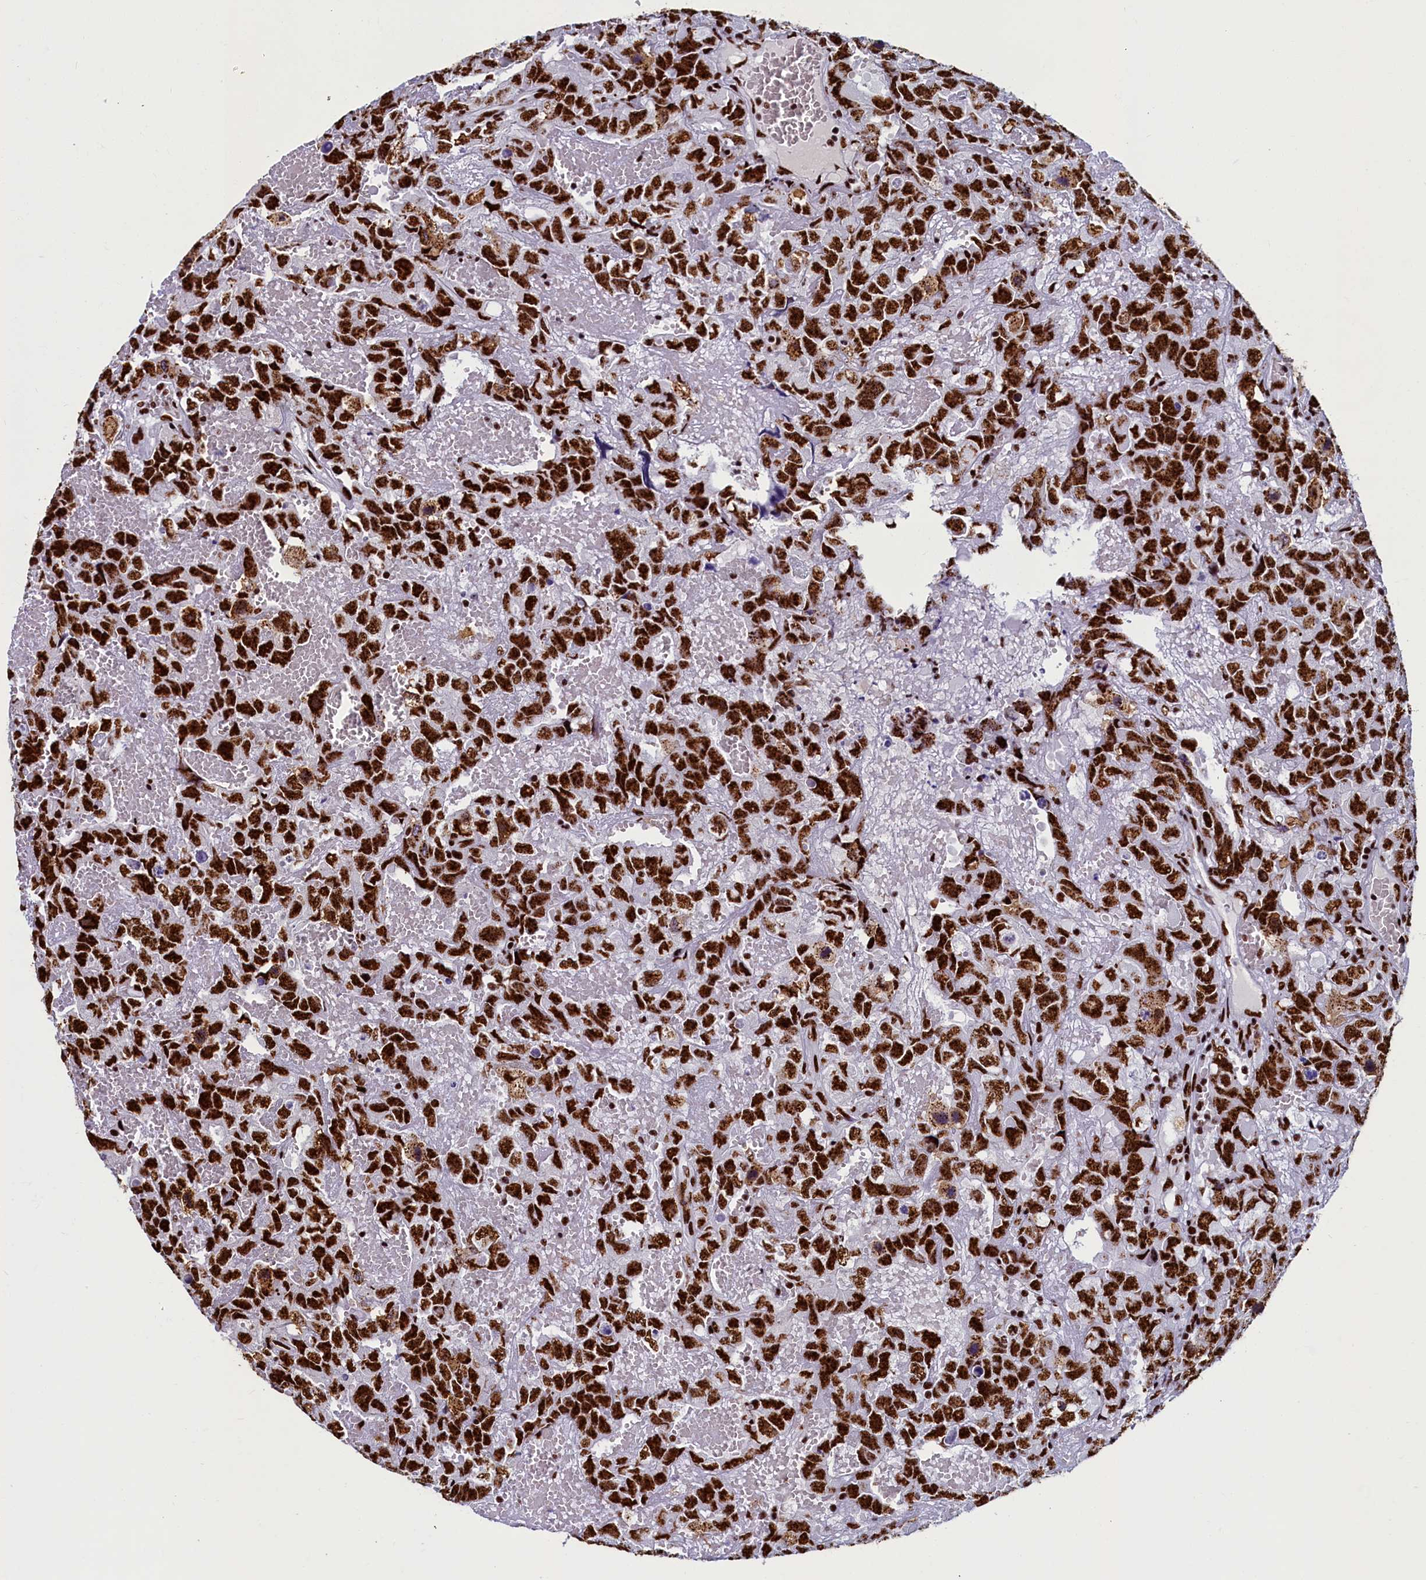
{"staining": {"intensity": "strong", "quantity": ">75%", "location": "nuclear"}, "tissue": "testis cancer", "cell_type": "Tumor cells", "image_type": "cancer", "snomed": [{"axis": "morphology", "description": "Carcinoma, Embryonal, NOS"}, {"axis": "topography", "description": "Testis"}], "caption": "The immunohistochemical stain shows strong nuclear expression in tumor cells of embryonal carcinoma (testis) tissue. Nuclei are stained in blue.", "gene": "SRRM2", "patient": {"sex": "male", "age": 45}}